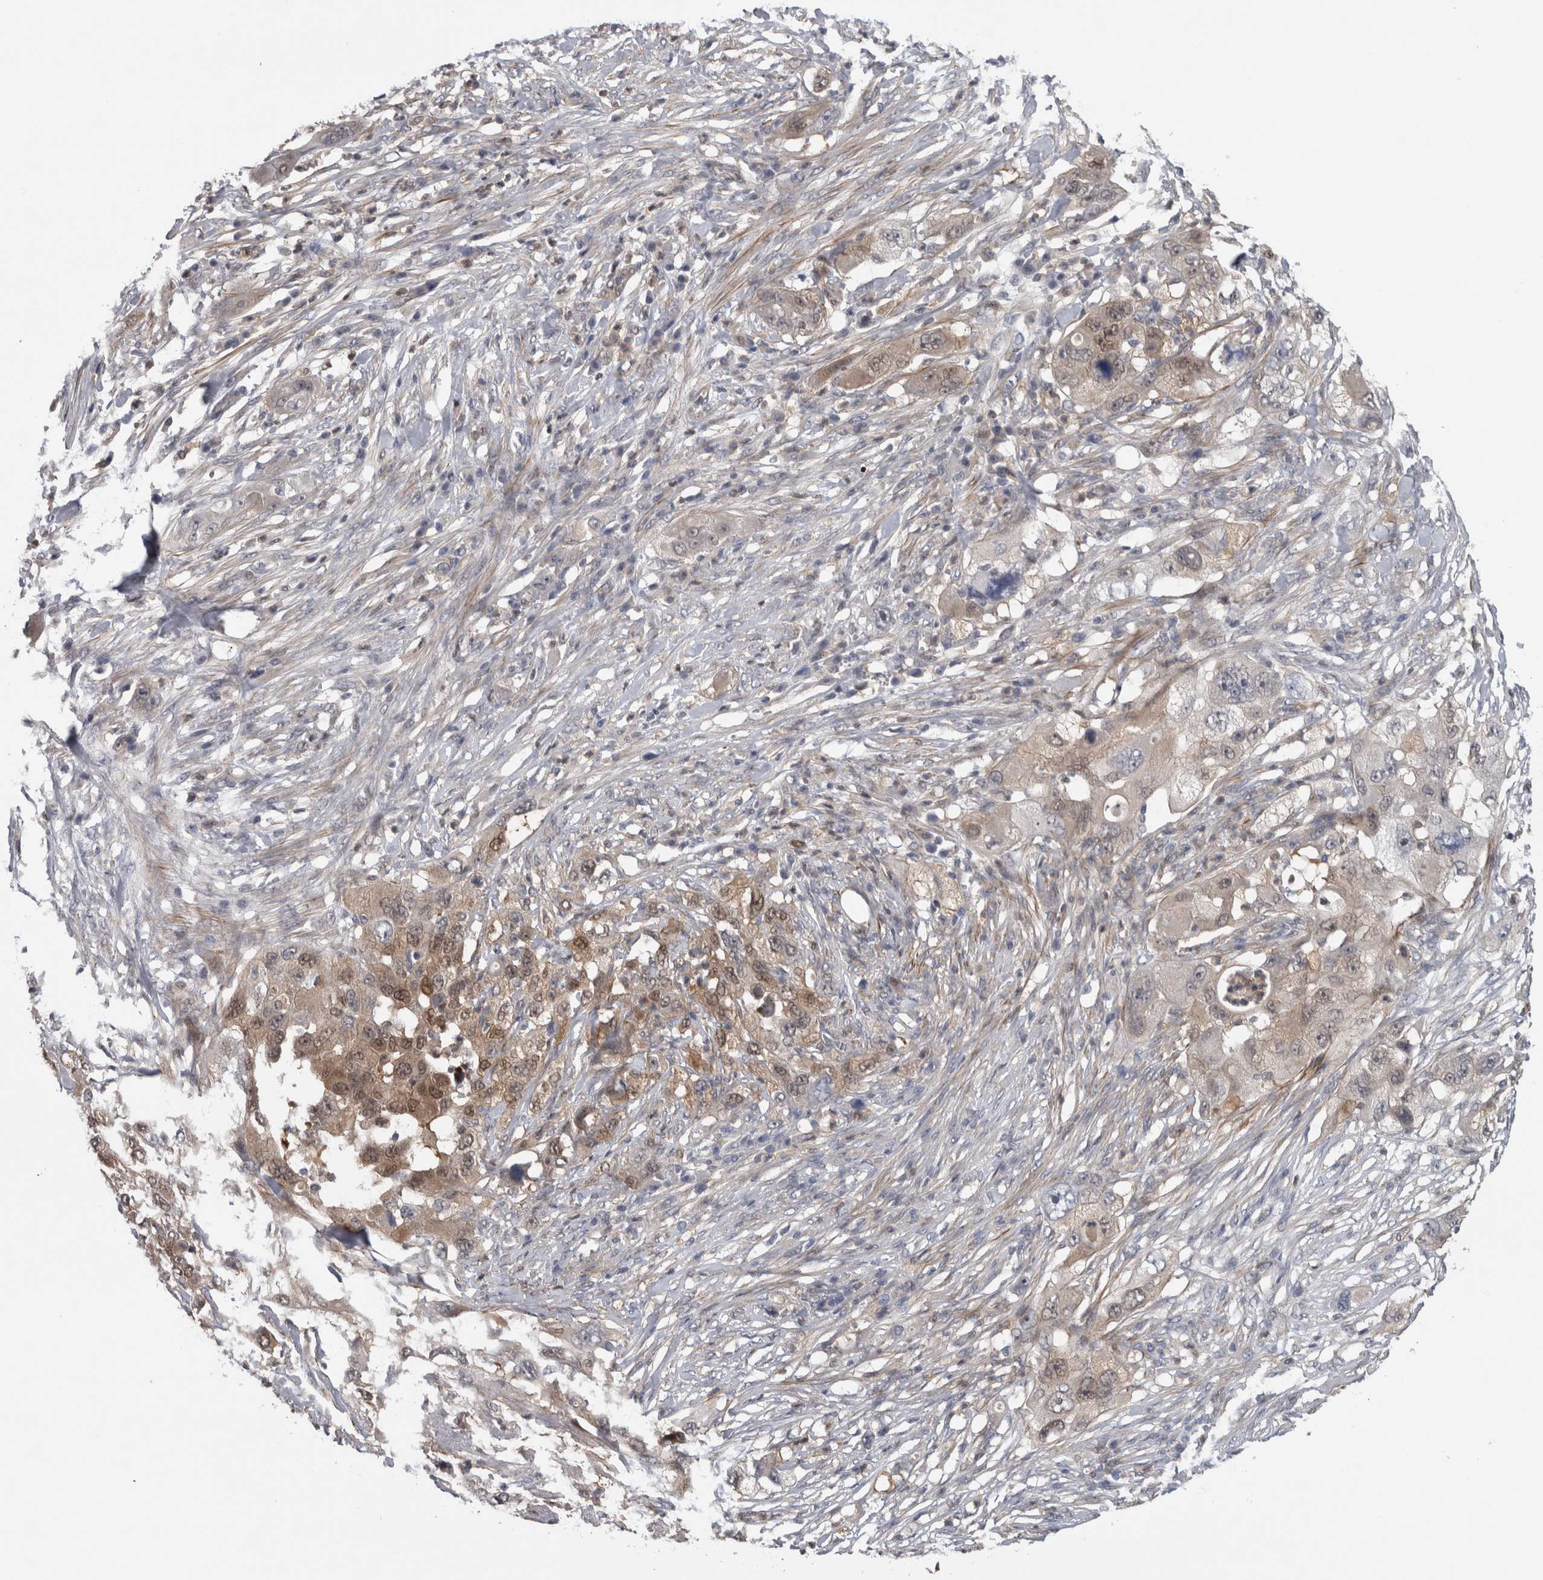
{"staining": {"intensity": "moderate", "quantity": "<25%", "location": "cytoplasmic/membranous,nuclear"}, "tissue": "pancreatic cancer", "cell_type": "Tumor cells", "image_type": "cancer", "snomed": [{"axis": "morphology", "description": "Adenocarcinoma, NOS"}, {"axis": "topography", "description": "Pancreas"}], "caption": "Immunohistochemical staining of human adenocarcinoma (pancreatic) demonstrates low levels of moderate cytoplasmic/membranous and nuclear positivity in about <25% of tumor cells. (brown staining indicates protein expression, while blue staining denotes nuclei).", "gene": "NAPRT", "patient": {"sex": "female", "age": 78}}